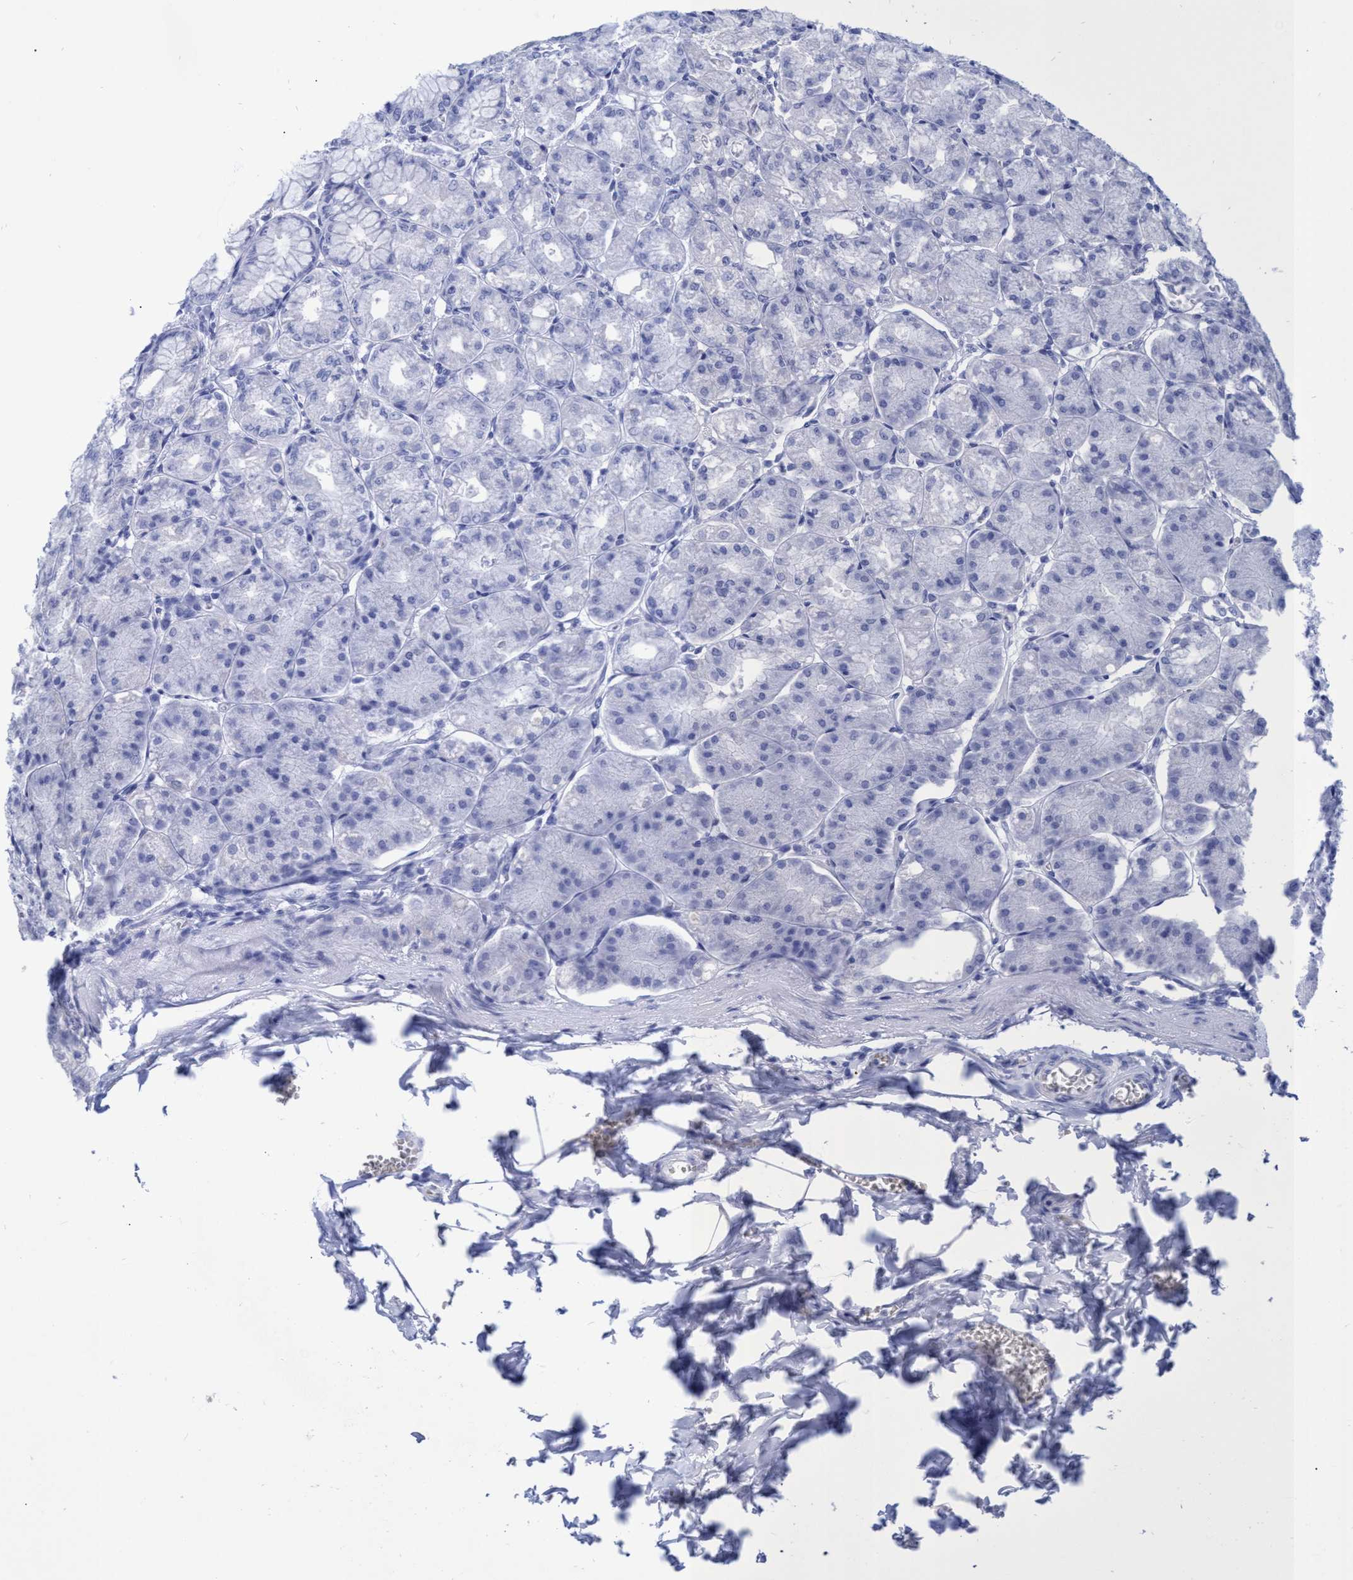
{"staining": {"intensity": "negative", "quantity": "none", "location": "none"}, "tissue": "stomach", "cell_type": "Glandular cells", "image_type": "normal", "snomed": [{"axis": "morphology", "description": "Normal tissue, NOS"}, {"axis": "topography", "description": "Stomach, lower"}], "caption": "Histopathology image shows no protein positivity in glandular cells of normal stomach.", "gene": "INSL6", "patient": {"sex": "male", "age": 71}}